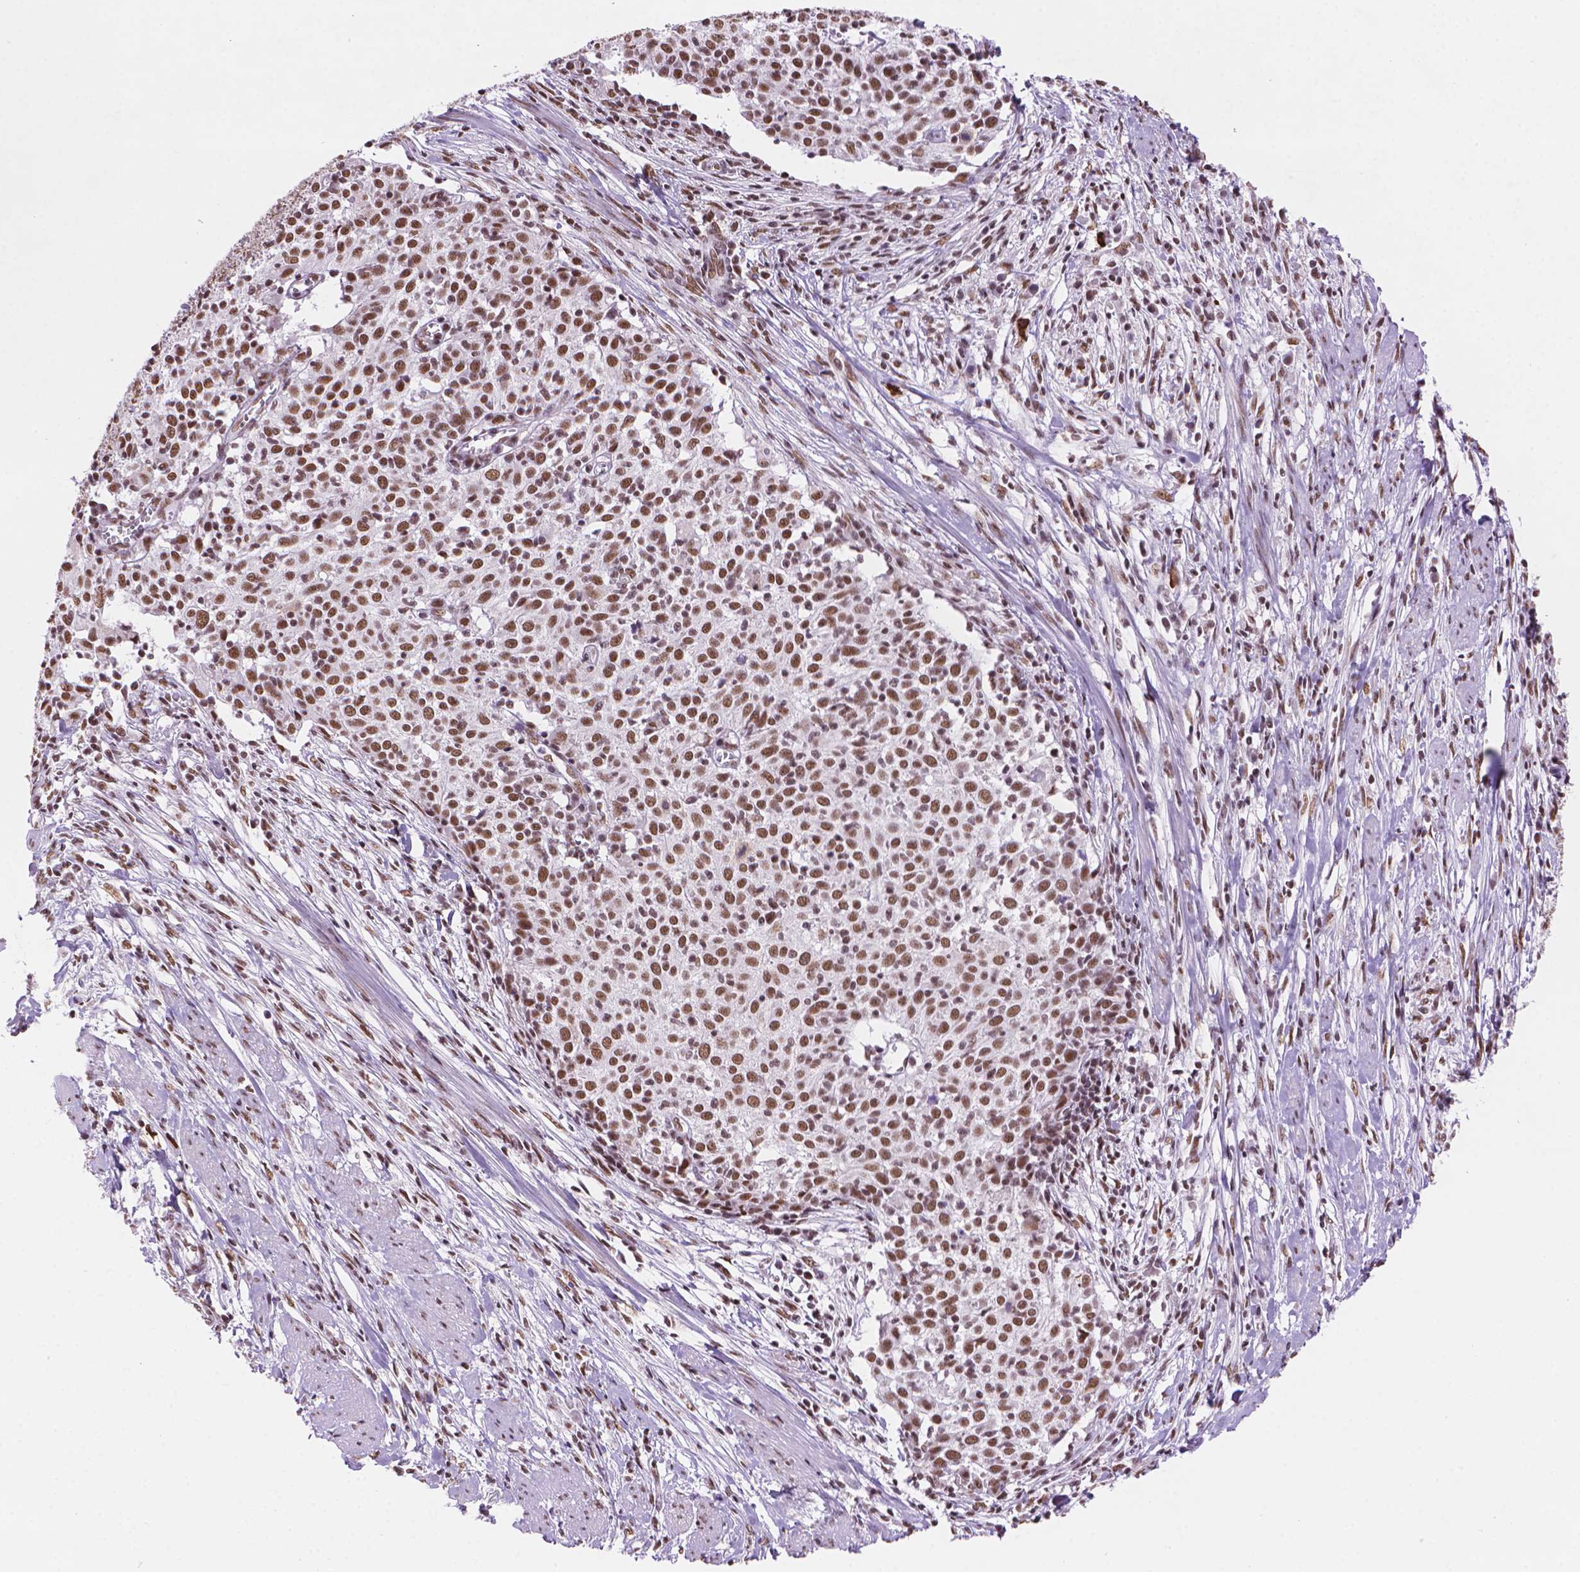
{"staining": {"intensity": "moderate", "quantity": ">75%", "location": "nuclear"}, "tissue": "cervical cancer", "cell_type": "Tumor cells", "image_type": "cancer", "snomed": [{"axis": "morphology", "description": "Squamous cell carcinoma, NOS"}, {"axis": "topography", "description": "Cervix"}], "caption": "Moderate nuclear staining for a protein is appreciated in approximately >75% of tumor cells of cervical cancer using immunohistochemistry.", "gene": "RPA4", "patient": {"sex": "female", "age": 39}}